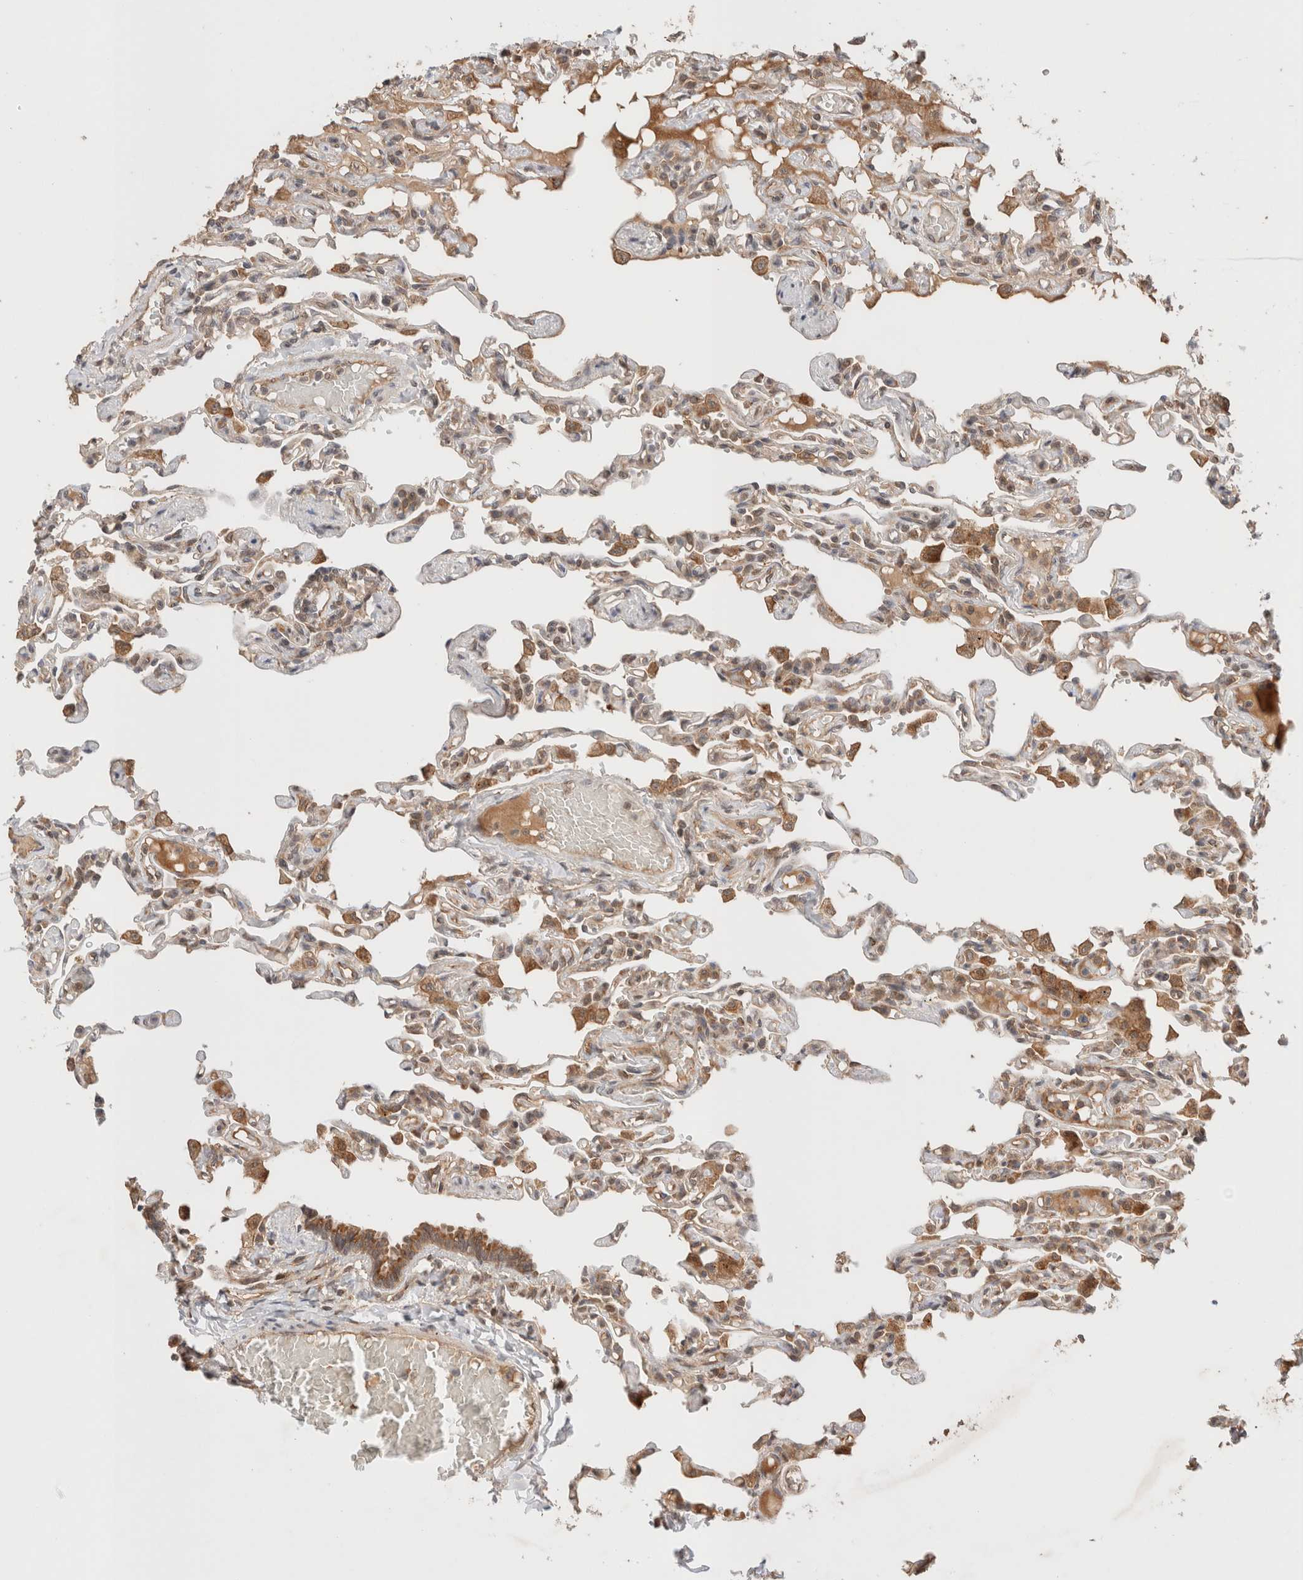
{"staining": {"intensity": "moderate", "quantity": "25%-75%", "location": "cytoplasmic/membranous"}, "tissue": "lung", "cell_type": "Alveolar cells", "image_type": "normal", "snomed": [{"axis": "morphology", "description": "Normal tissue, NOS"}, {"axis": "topography", "description": "Lung"}], "caption": "DAB immunohistochemical staining of benign lung reveals moderate cytoplasmic/membranous protein expression in approximately 25%-75% of alveolar cells. The protein of interest is shown in brown color, while the nuclei are stained blue.", "gene": "SIKE1", "patient": {"sex": "male", "age": 21}}